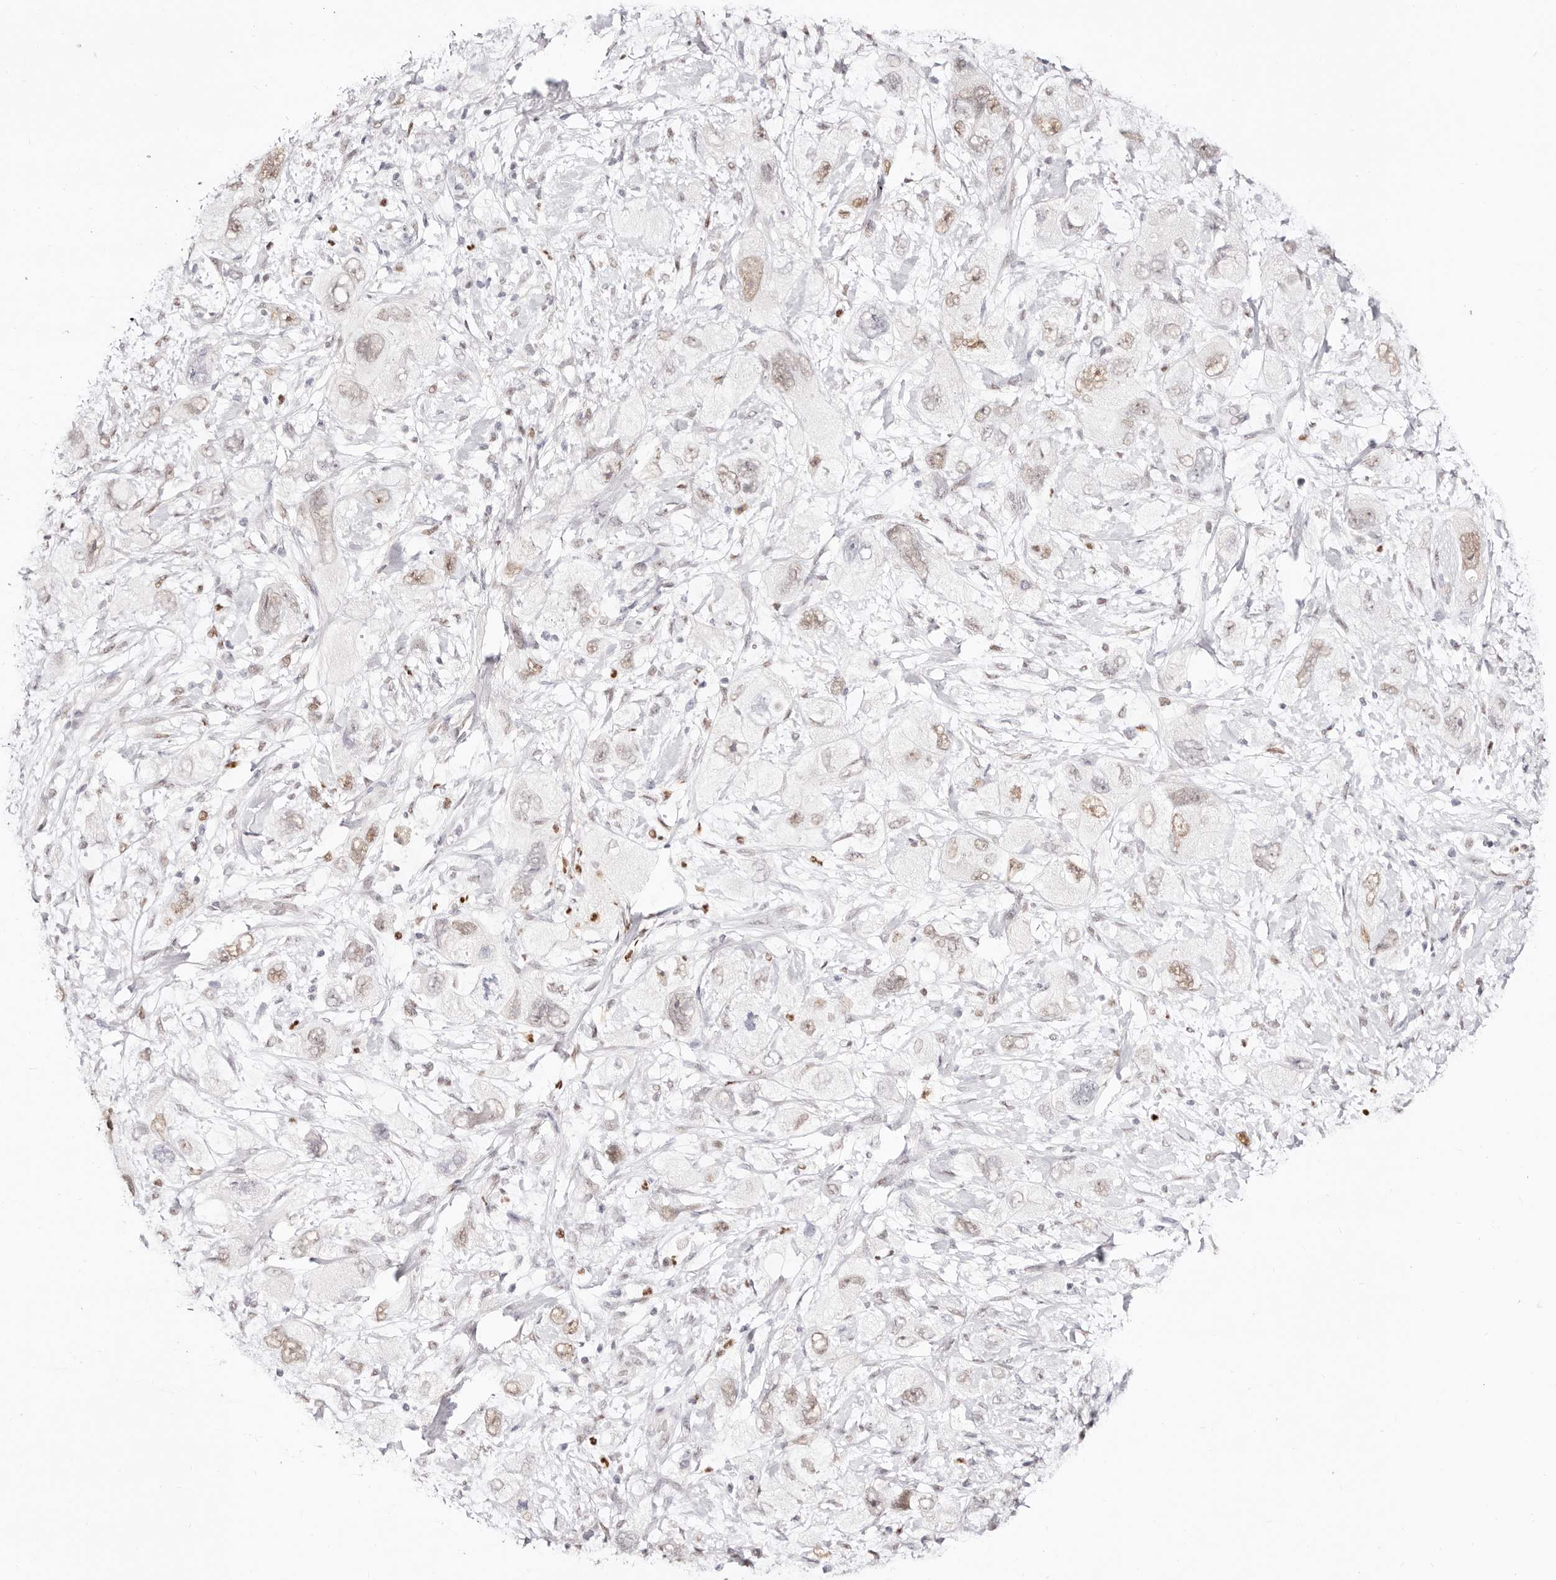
{"staining": {"intensity": "weak", "quantity": ">75%", "location": "nuclear"}, "tissue": "pancreatic cancer", "cell_type": "Tumor cells", "image_type": "cancer", "snomed": [{"axis": "morphology", "description": "Adenocarcinoma, NOS"}, {"axis": "topography", "description": "Pancreas"}], "caption": "Immunohistochemistry (IHC) photomicrograph of pancreatic adenocarcinoma stained for a protein (brown), which displays low levels of weak nuclear positivity in about >75% of tumor cells.", "gene": "TKT", "patient": {"sex": "female", "age": 73}}